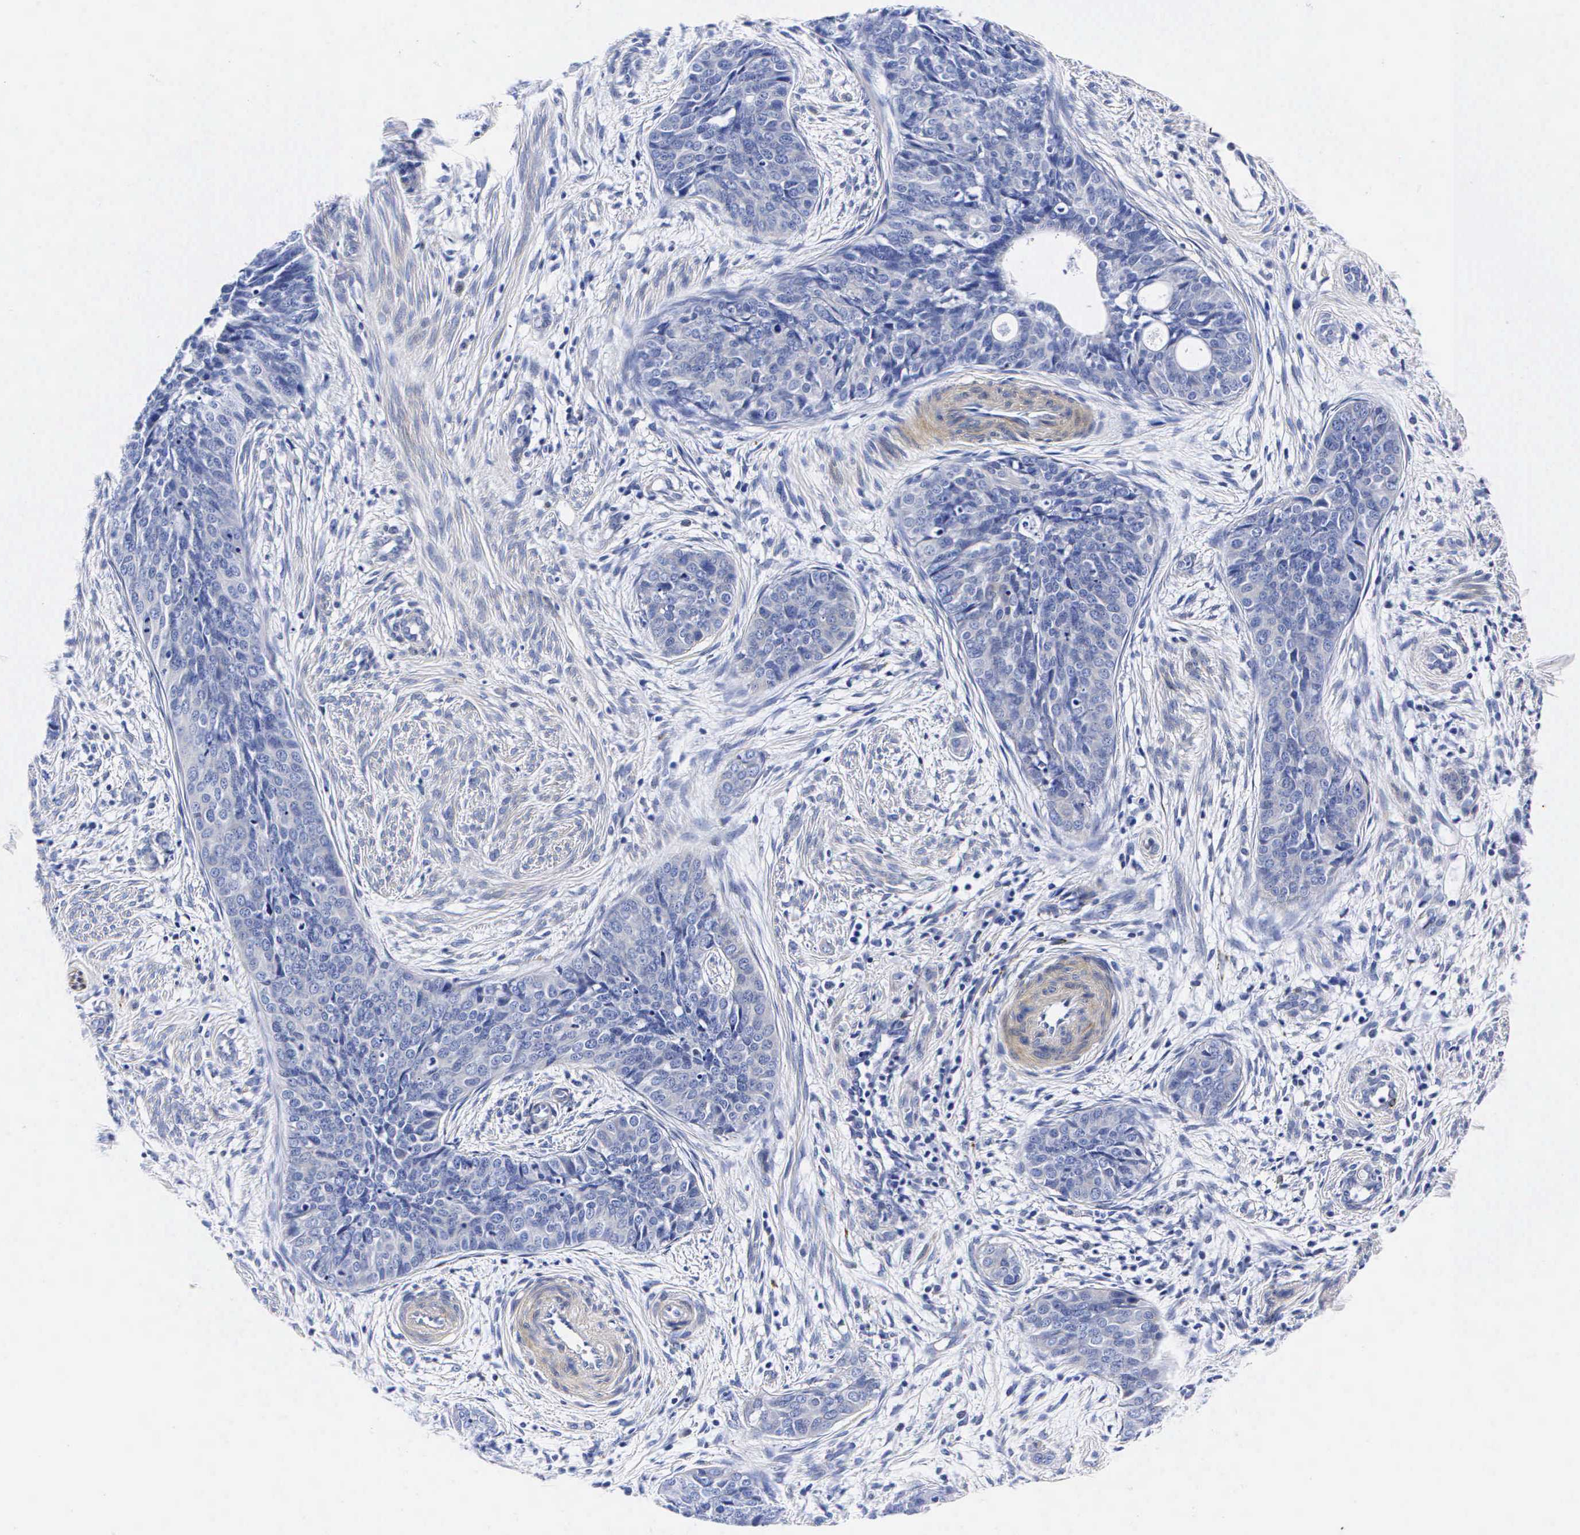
{"staining": {"intensity": "negative", "quantity": "none", "location": "none"}, "tissue": "cervical cancer", "cell_type": "Tumor cells", "image_type": "cancer", "snomed": [{"axis": "morphology", "description": "Squamous cell carcinoma, NOS"}, {"axis": "topography", "description": "Cervix"}], "caption": "High power microscopy image of an immunohistochemistry histopathology image of cervical cancer, revealing no significant positivity in tumor cells.", "gene": "ENO2", "patient": {"sex": "female", "age": 34}}